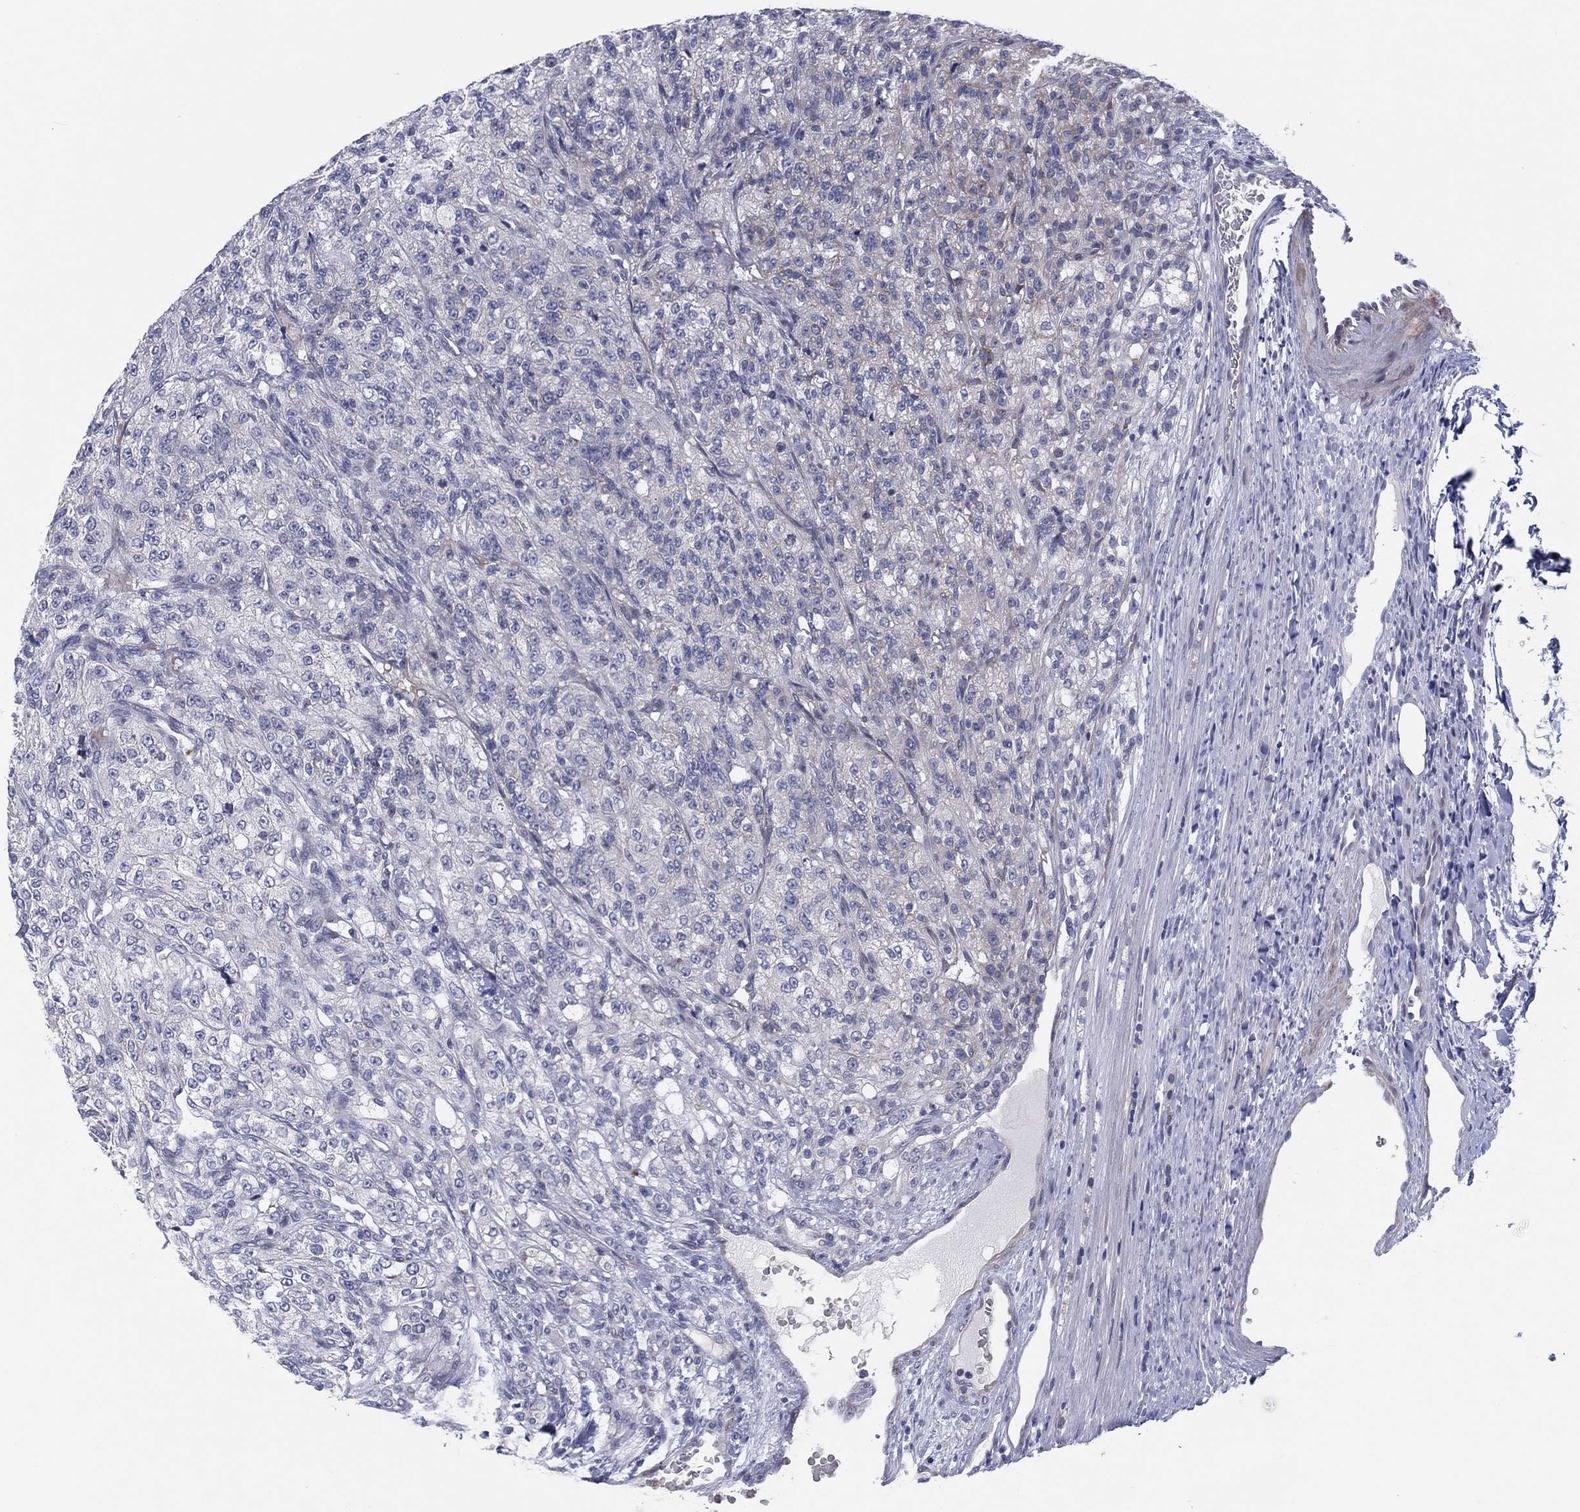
{"staining": {"intensity": "negative", "quantity": "none", "location": "none"}, "tissue": "renal cancer", "cell_type": "Tumor cells", "image_type": "cancer", "snomed": [{"axis": "morphology", "description": "Adenocarcinoma, NOS"}, {"axis": "topography", "description": "Kidney"}], "caption": "Renal cancer was stained to show a protein in brown. There is no significant positivity in tumor cells. (DAB (3,3'-diaminobenzidine) IHC, high magnification).", "gene": "HEATR4", "patient": {"sex": "female", "age": 63}}